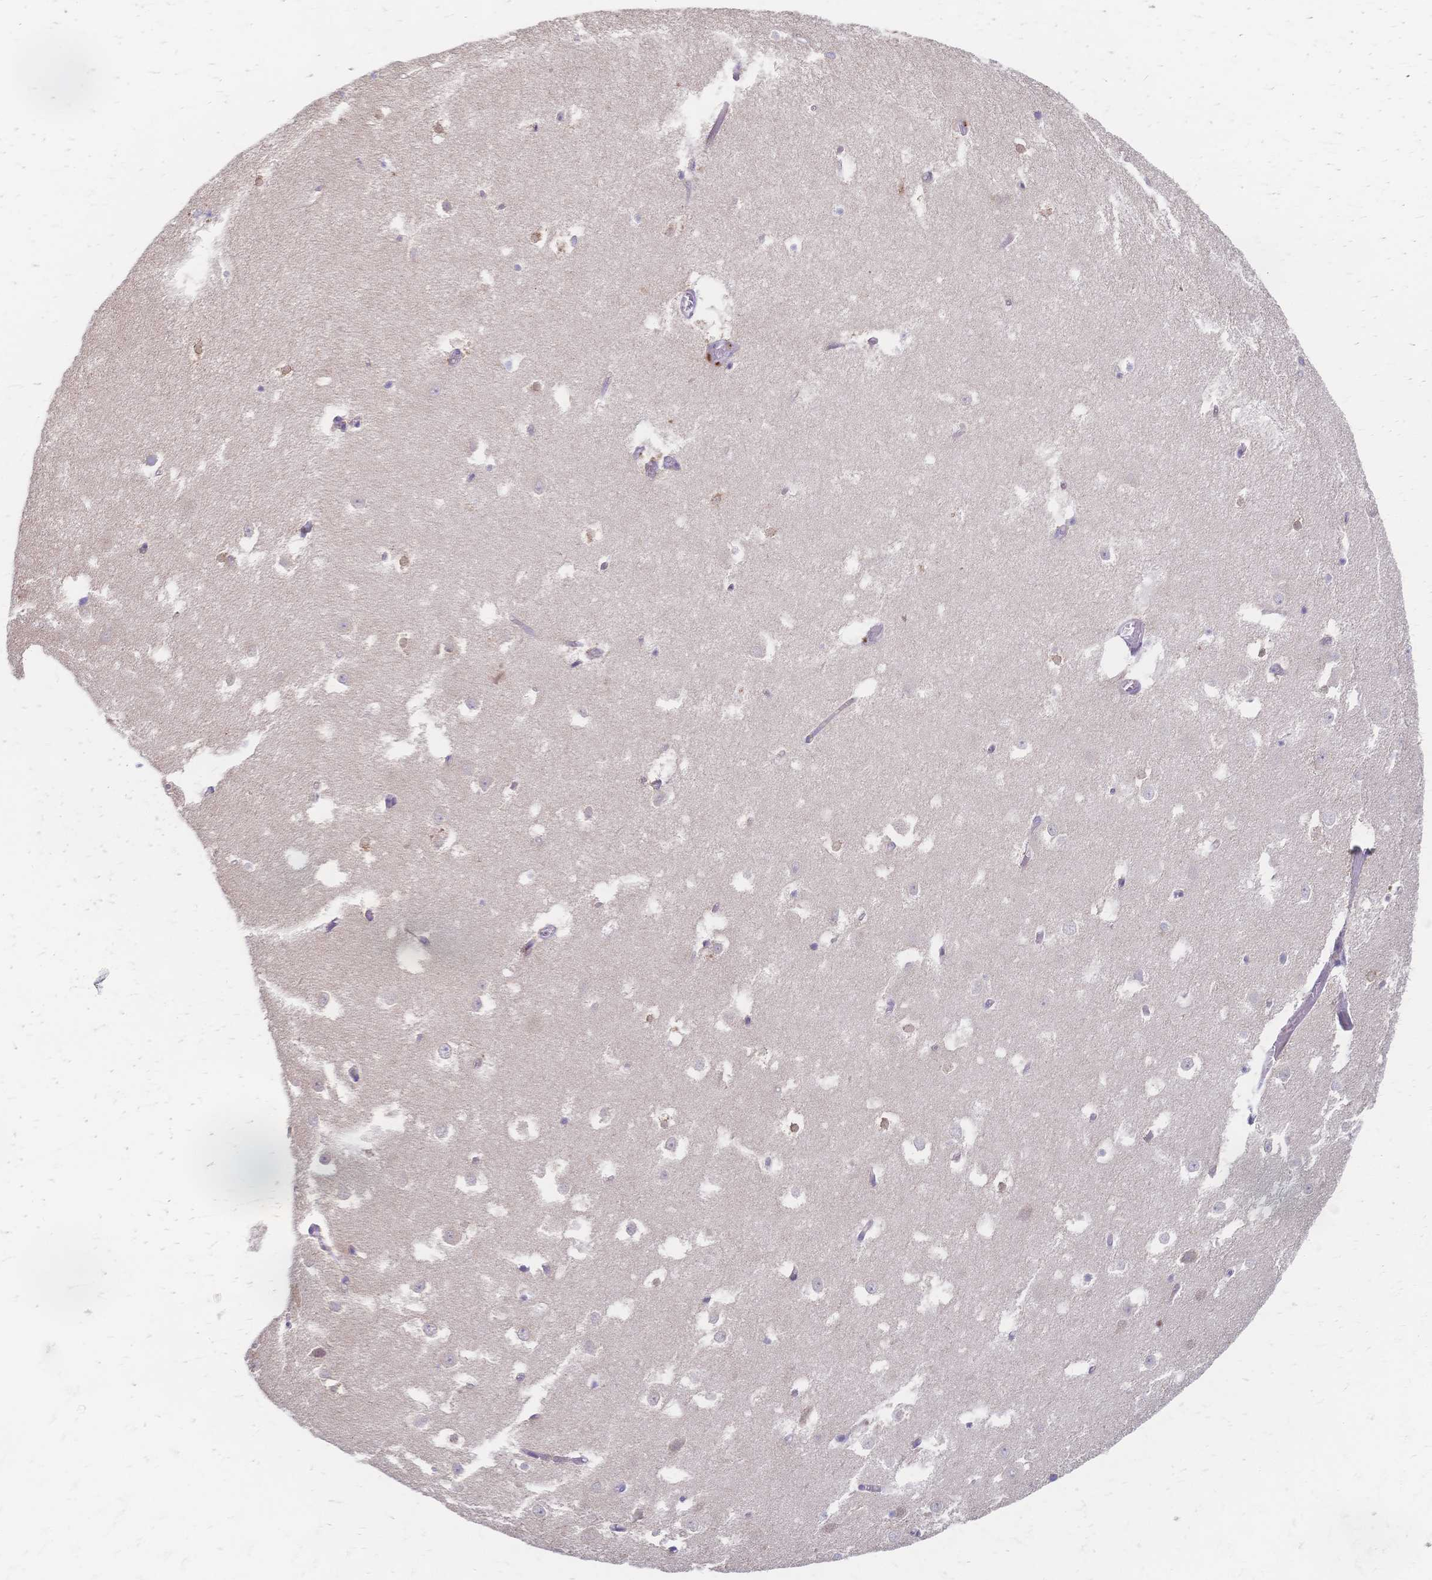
{"staining": {"intensity": "moderate", "quantity": "<25%", "location": "cytoplasmic/membranous"}, "tissue": "hippocampus", "cell_type": "Glial cells", "image_type": "normal", "snomed": [{"axis": "morphology", "description": "Normal tissue, NOS"}, {"axis": "topography", "description": "Hippocampus"}], "caption": "Immunohistochemistry micrograph of benign hippocampus stained for a protein (brown), which demonstrates low levels of moderate cytoplasmic/membranous expression in about <25% of glial cells.", "gene": "CYB5A", "patient": {"sex": "female", "age": 52}}